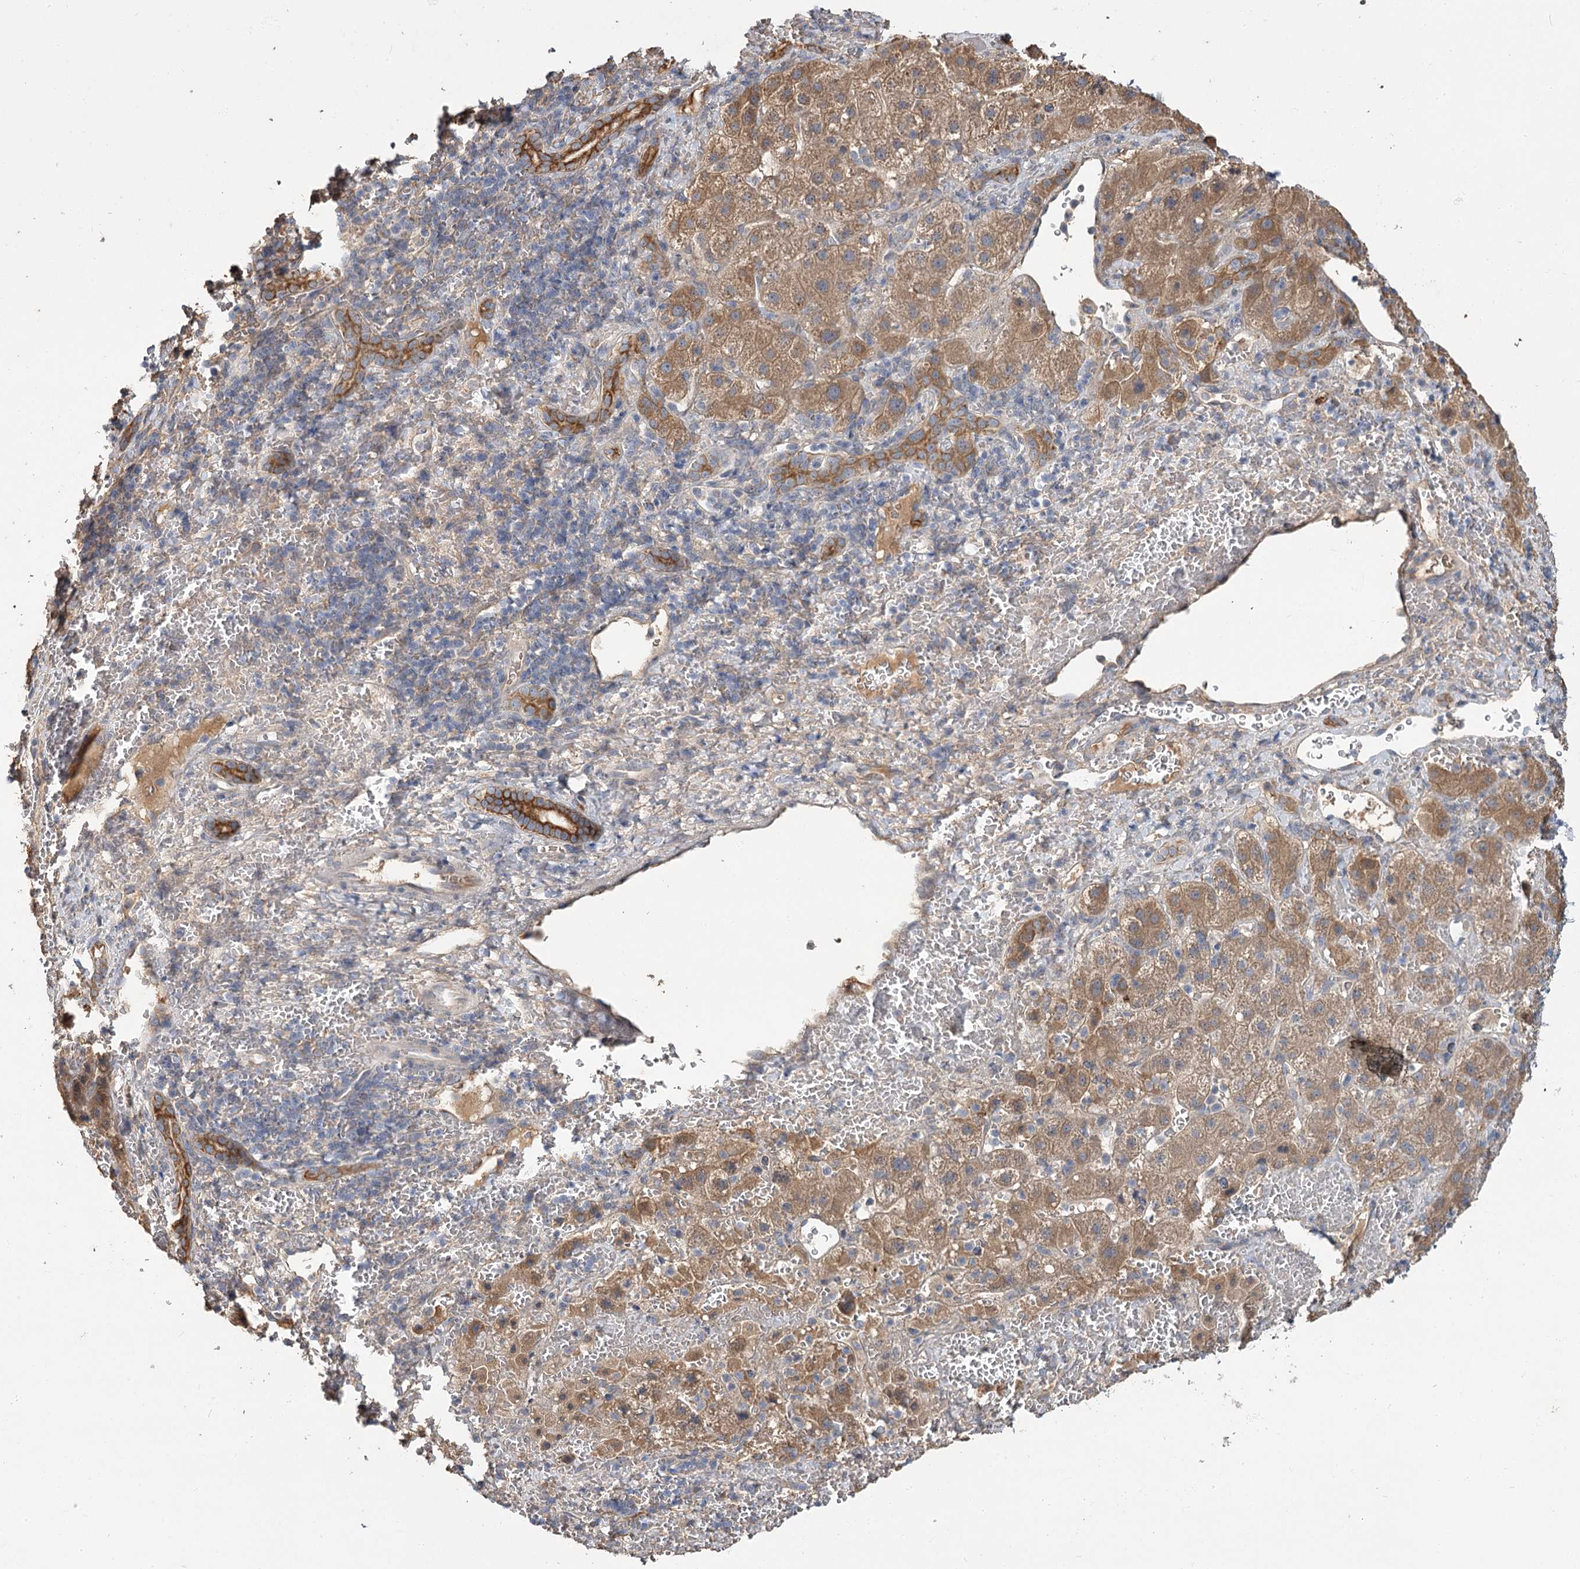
{"staining": {"intensity": "moderate", "quantity": ">75%", "location": "cytoplasmic/membranous"}, "tissue": "liver cancer", "cell_type": "Tumor cells", "image_type": "cancer", "snomed": [{"axis": "morphology", "description": "Carcinoma, Hepatocellular, NOS"}, {"axis": "topography", "description": "Liver"}], "caption": "Immunohistochemistry (IHC) of liver cancer (hepatocellular carcinoma) reveals medium levels of moderate cytoplasmic/membranous staining in about >75% of tumor cells.", "gene": "MFN1", "patient": {"sex": "male", "age": 57}}